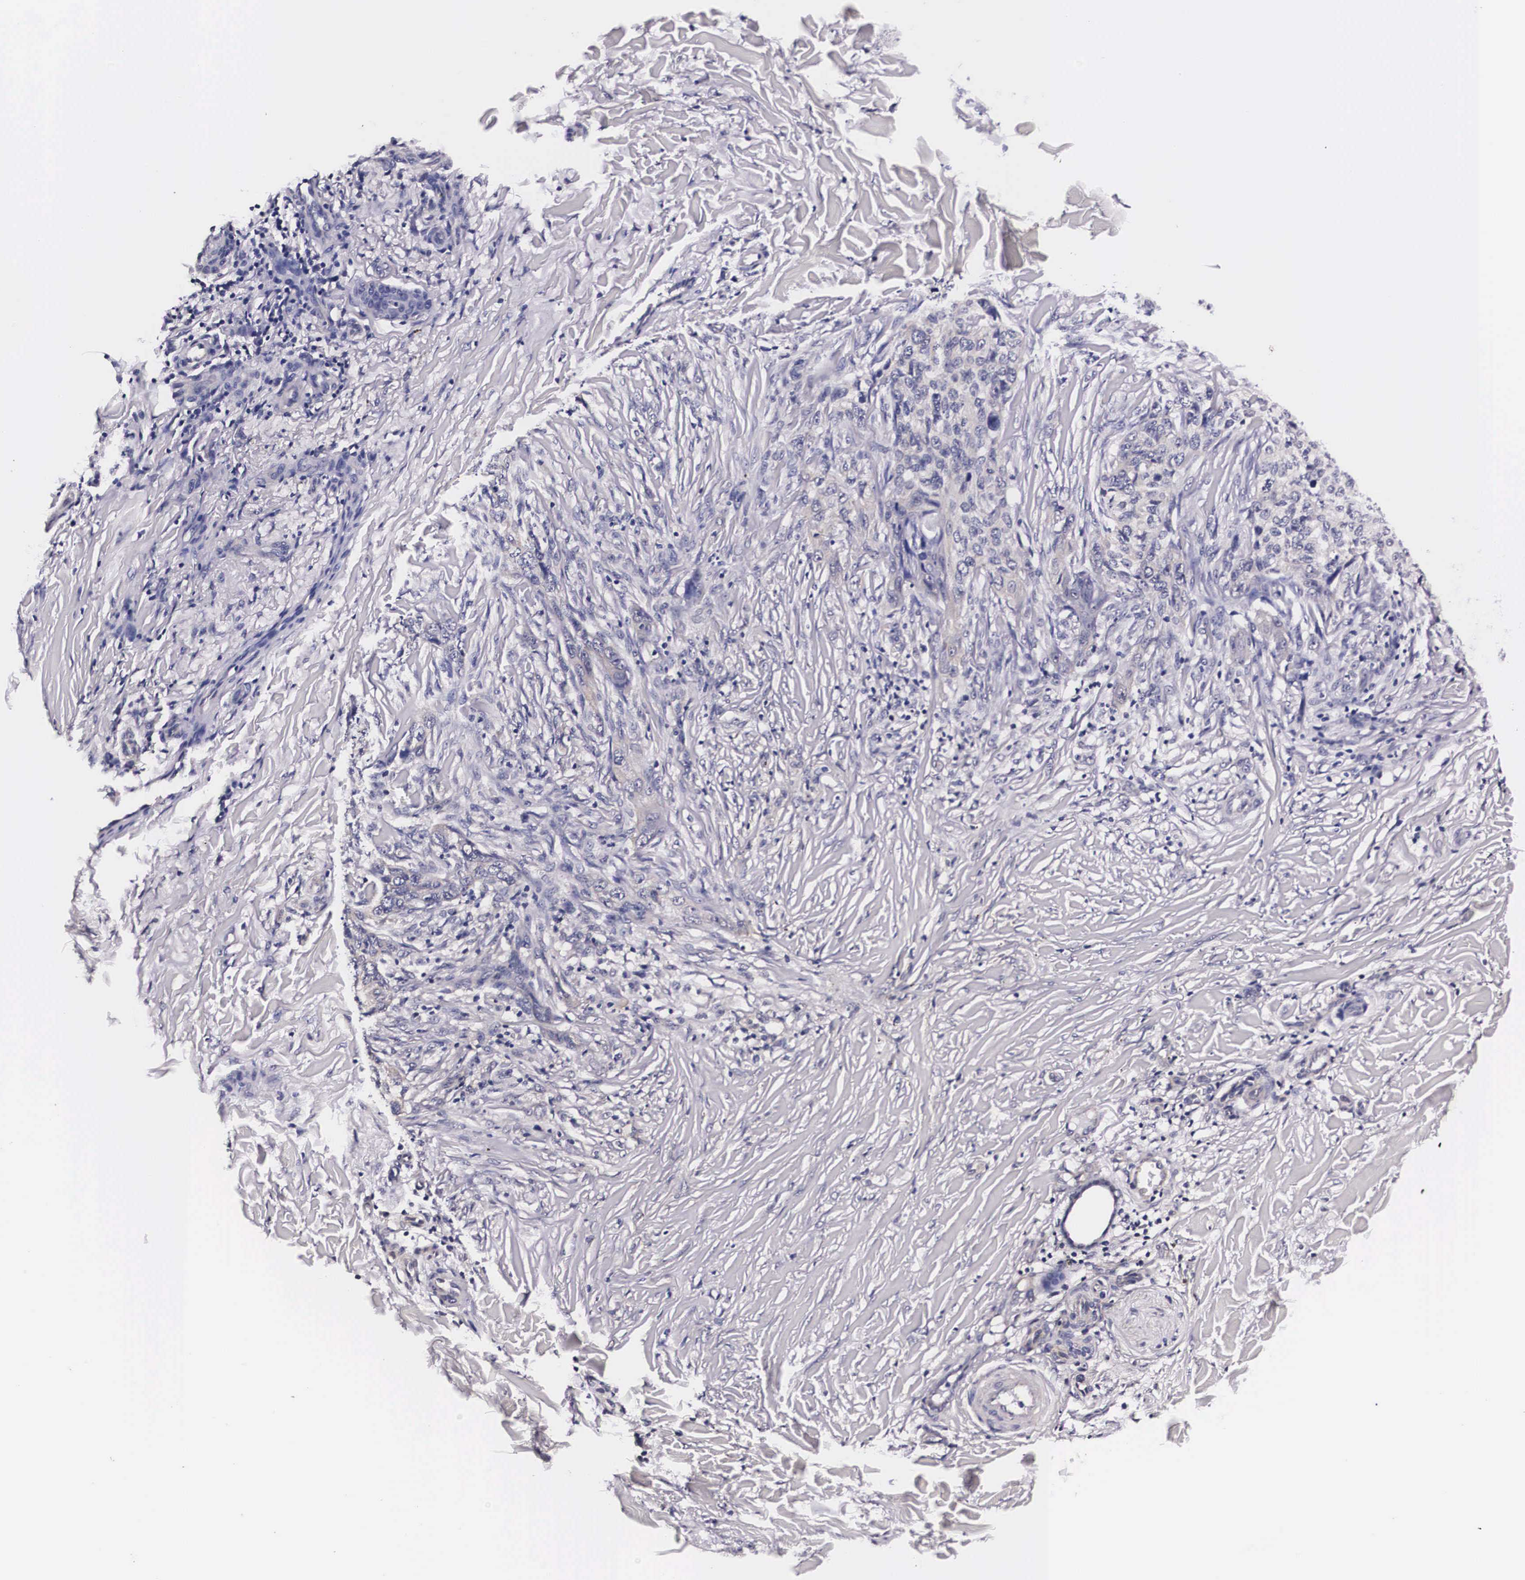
{"staining": {"intensity": "negative", "quantity": "none", "location": "none"}, "tissue": "skin cancer", "cell_type": "Tumor cells", "image_type": "cancer", "snomed": [{"axis": "morphology", "description": "Normal tissue, NOS"}, {"axis": "morphology", "description": "Basal cell carcinoma"}, {"axis": "topography", "description": "Skin"}], "caption": "Histopathology image shows no protein staining in tumor cells of skin basal cell carcinoma tissue.", "gene": "PHETA2", "patient": {"sex": "male", "age": 81}}